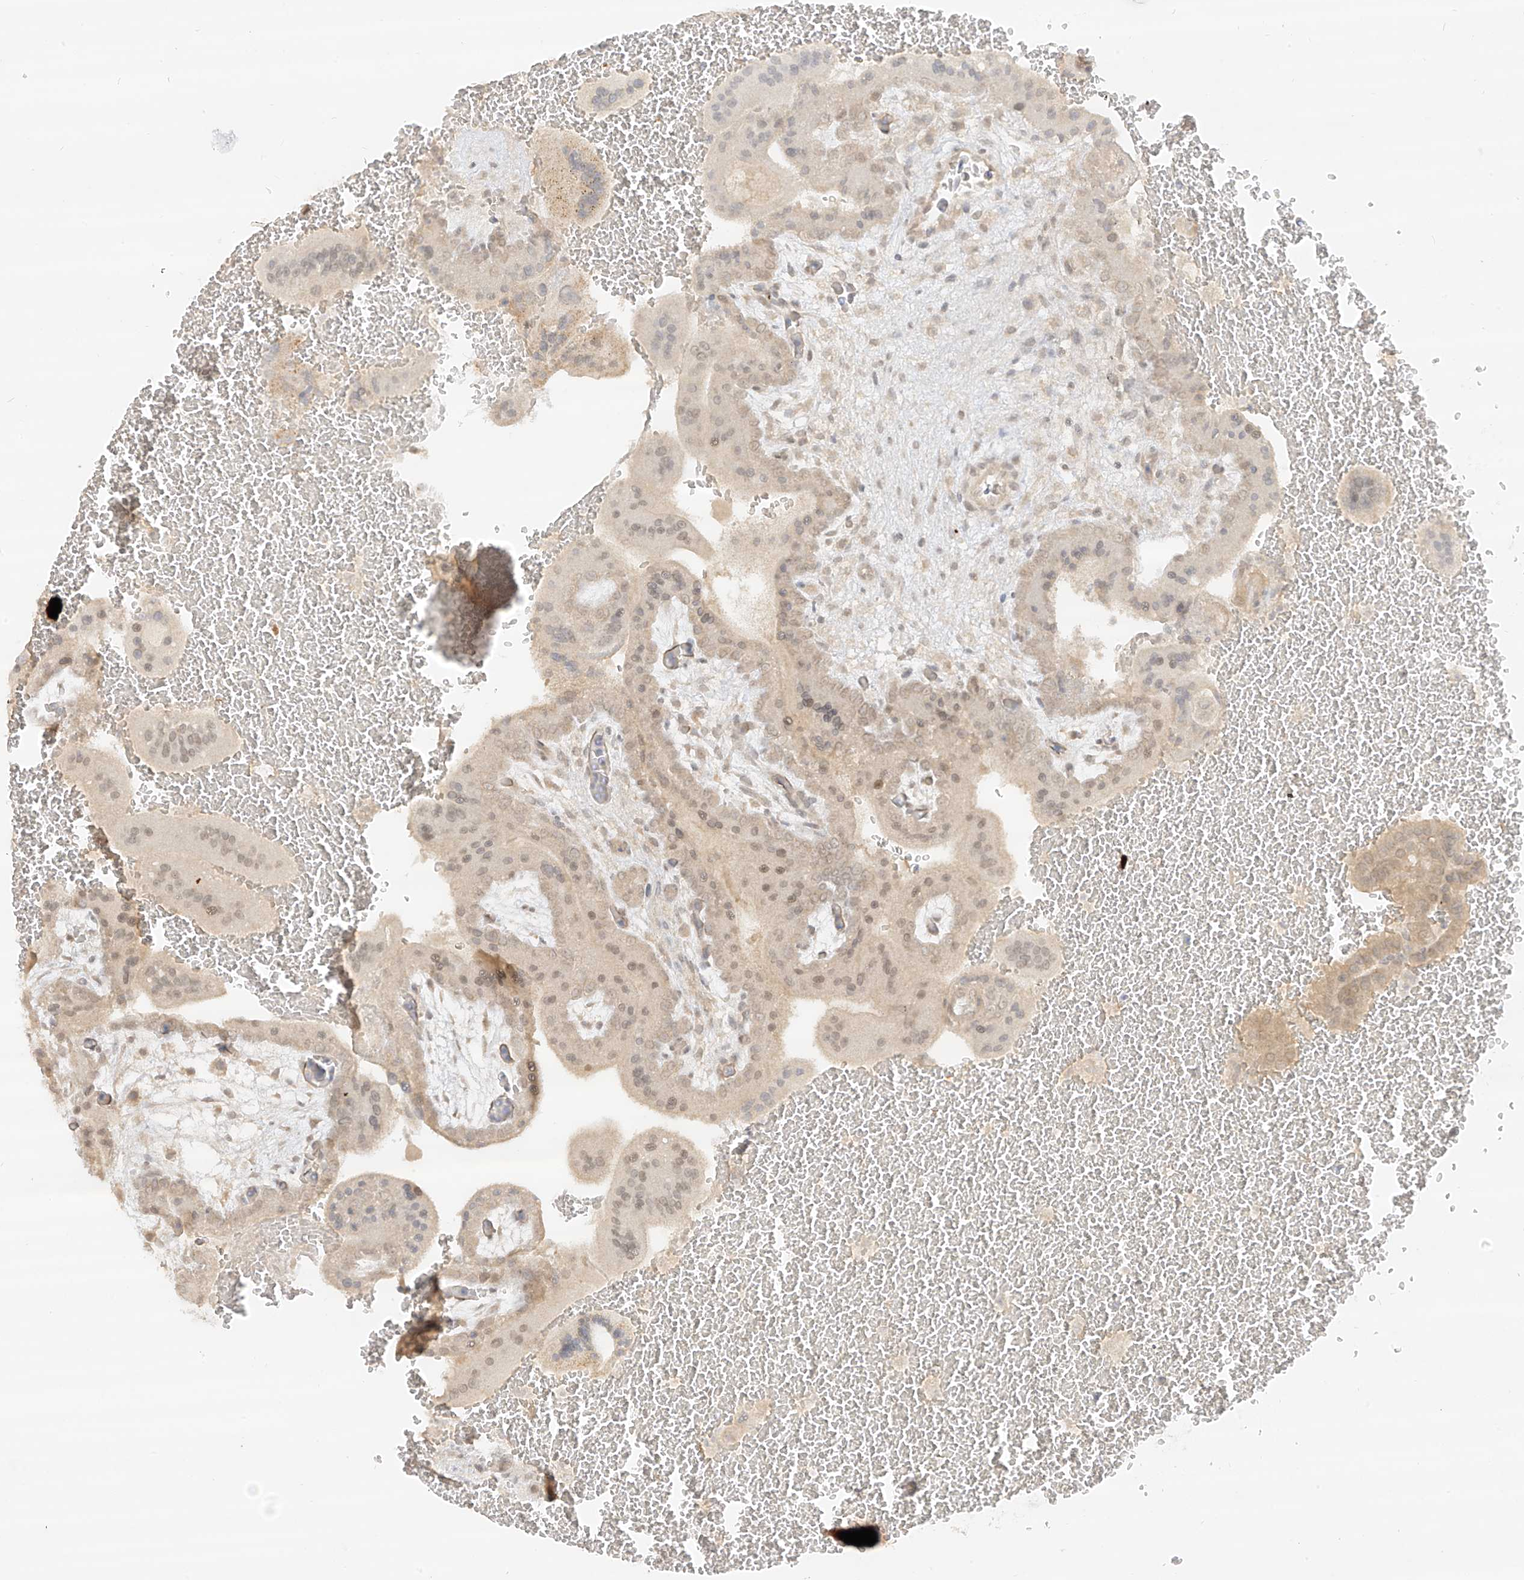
{"staining": {"intensity": "weak", "quantity": "<25%", "location": "cytoplasmic/membranous"}, "tissue": "placenta", "cell_type": "Trophoblastic cells", "image_type": "normal", "snomed": [{"axis": "morphology", "description": "Normal tissue, NOS"}, {"axis": "topography", "description": "Placenta"}], "caption": "Trophoblastic cells are negative for brown protein staining in normal placenta.", "gene": "LIPT1", "patient": {"sex": "female", "age": 35}}